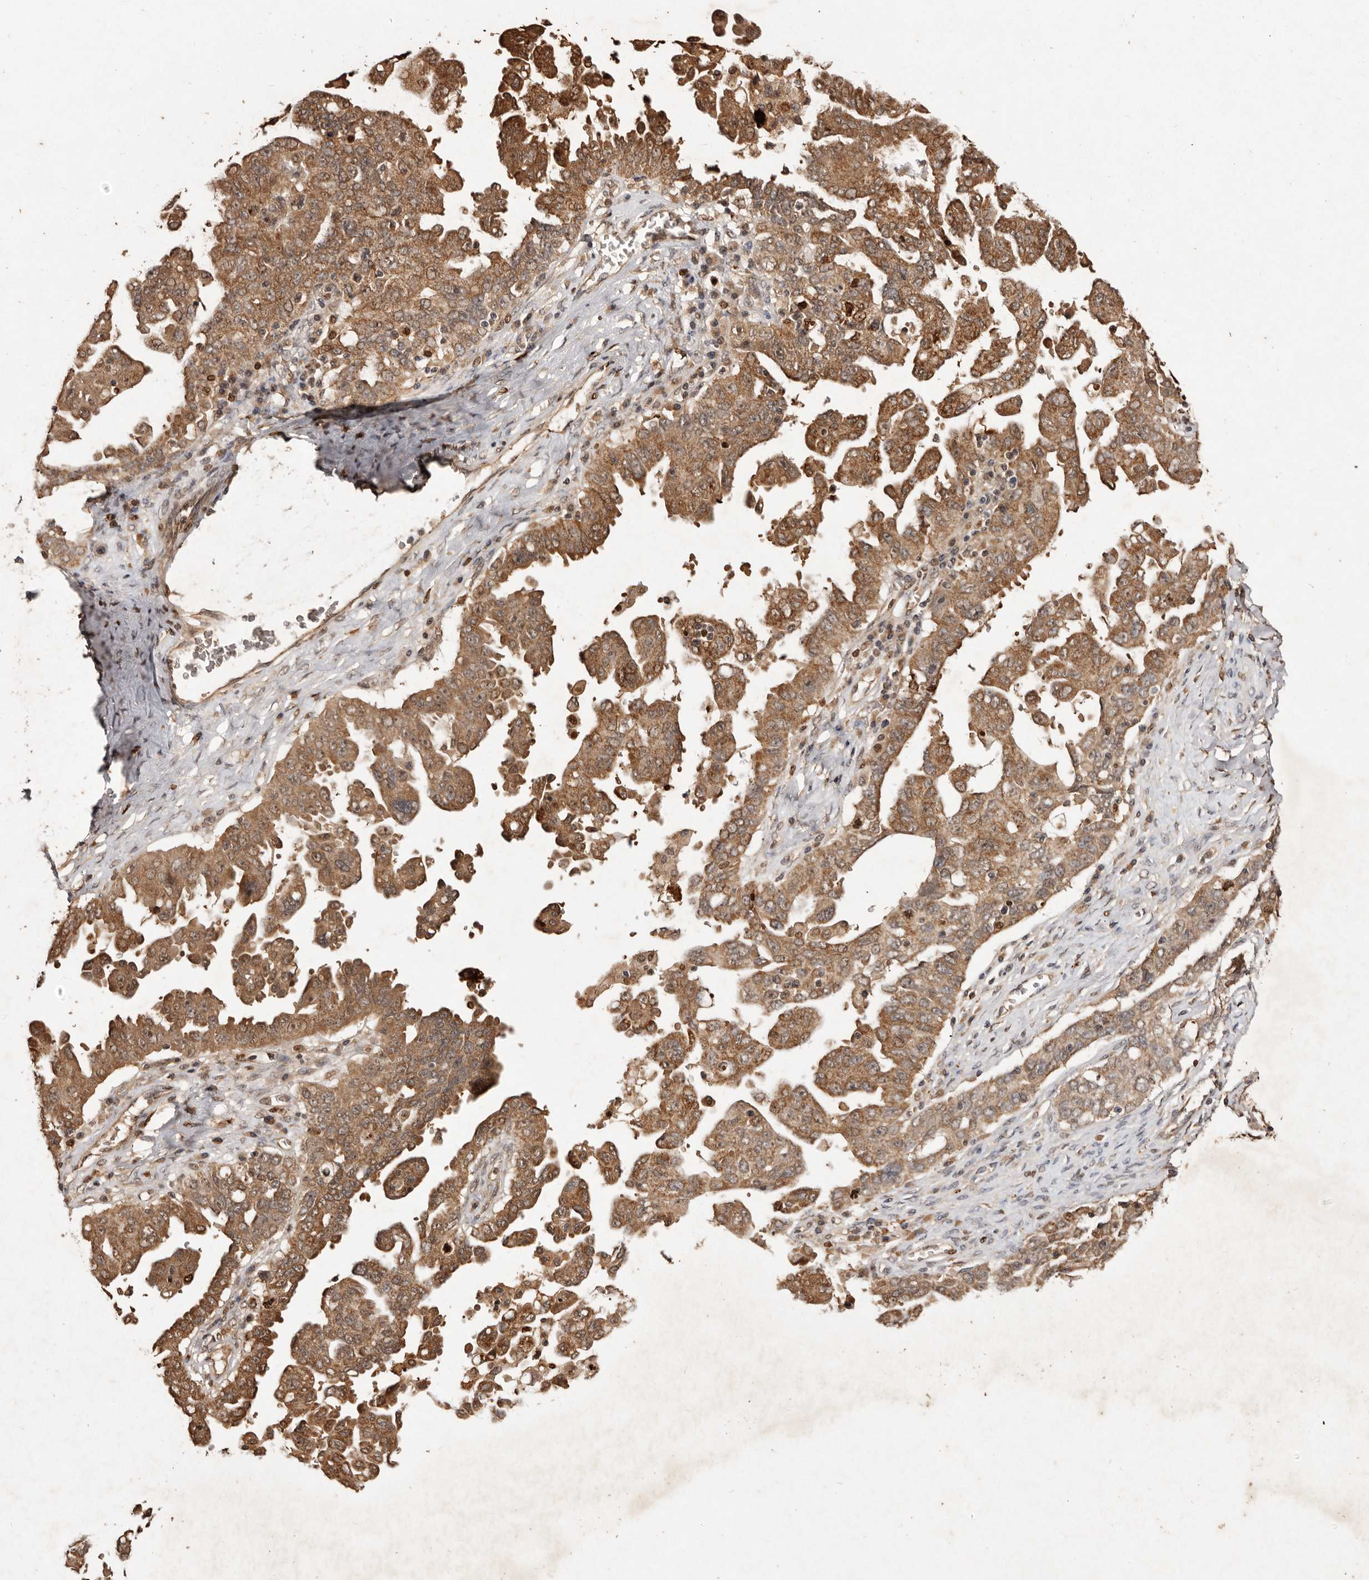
{"staining": {"intensity": "moderate", "quantity": ">75%", "location": "cytoplasmic/membranous"}, "tissue": "ovarian cancer", "cell_type": "Tumor cells", "image_type": "cancer", "snomed": [{"axis": "morphology", "description": "Carcinoma, endometroid"}, {"axis": "topography", "description": "Ovary"}], "caption": "Protein analysis of ovarian cancer (endometroid carcinoma) tissue shows moderate cytoplasmic/membranous positivity in approximately >75% of tumor cells.", "gene": "NOTCH1", "patient": {"sex": "female", "age": 62}}